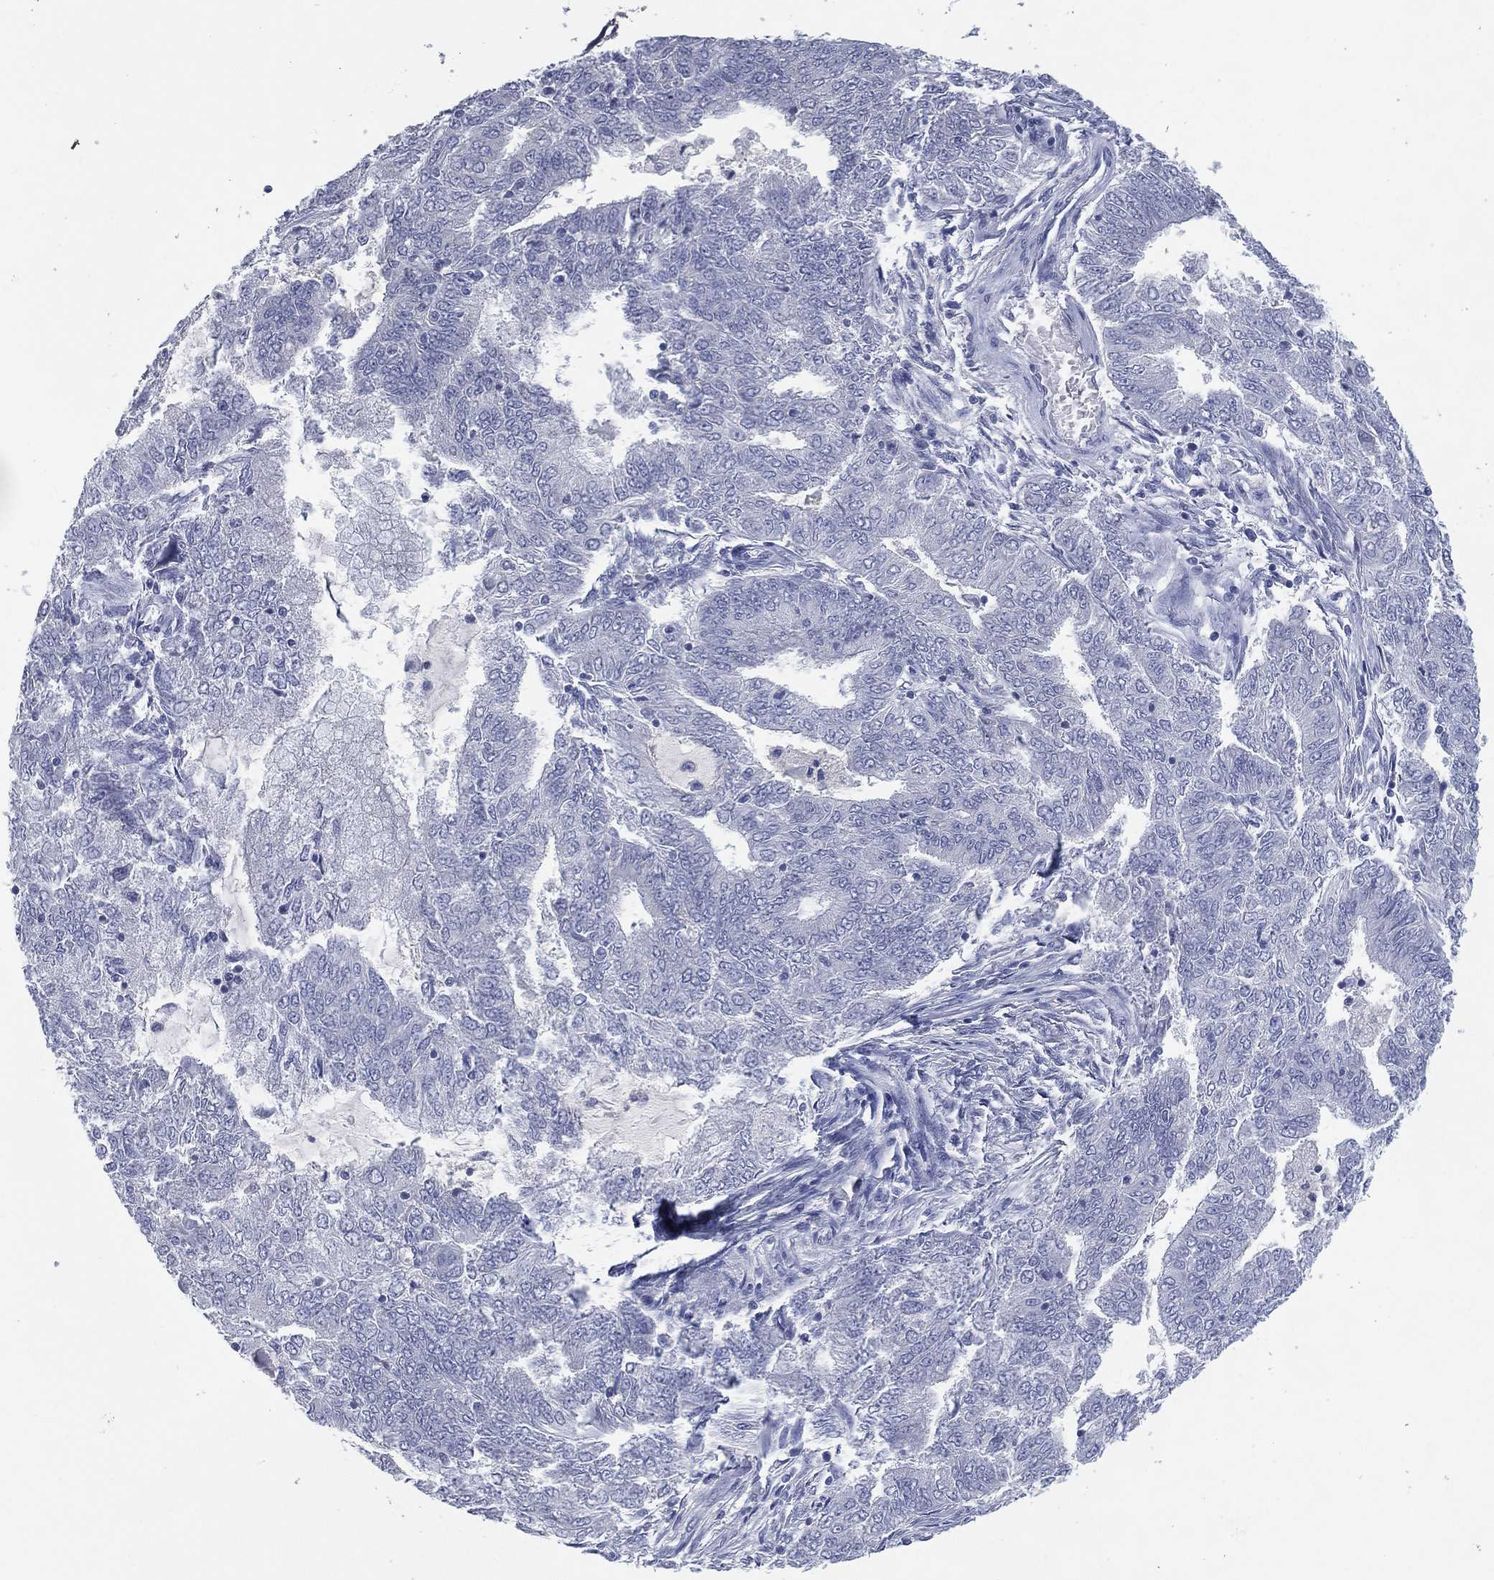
{"staining": {"intensity": "negative", "quantity": "none", "location": "none"}, "tissue": "endometrial cancer", "cell_type": "Tumor cells", "image_type": "cancer", "snomed": [{"axis": "morphology", "description": "Adenocarcinoma, NOS"}, {"axis": "topography", "description": "Endometrium"}], "caption": "Protein analysis of adenocarcinoma (endometrial) displays no significant staining in tumor cells. (DAB (3,3'-diaminobenzidine) immunohistochemistry (IHC) with hematoxylin counter stain).", "gene": "KRT35", "patient": {"sex": "female", "age": 62}}